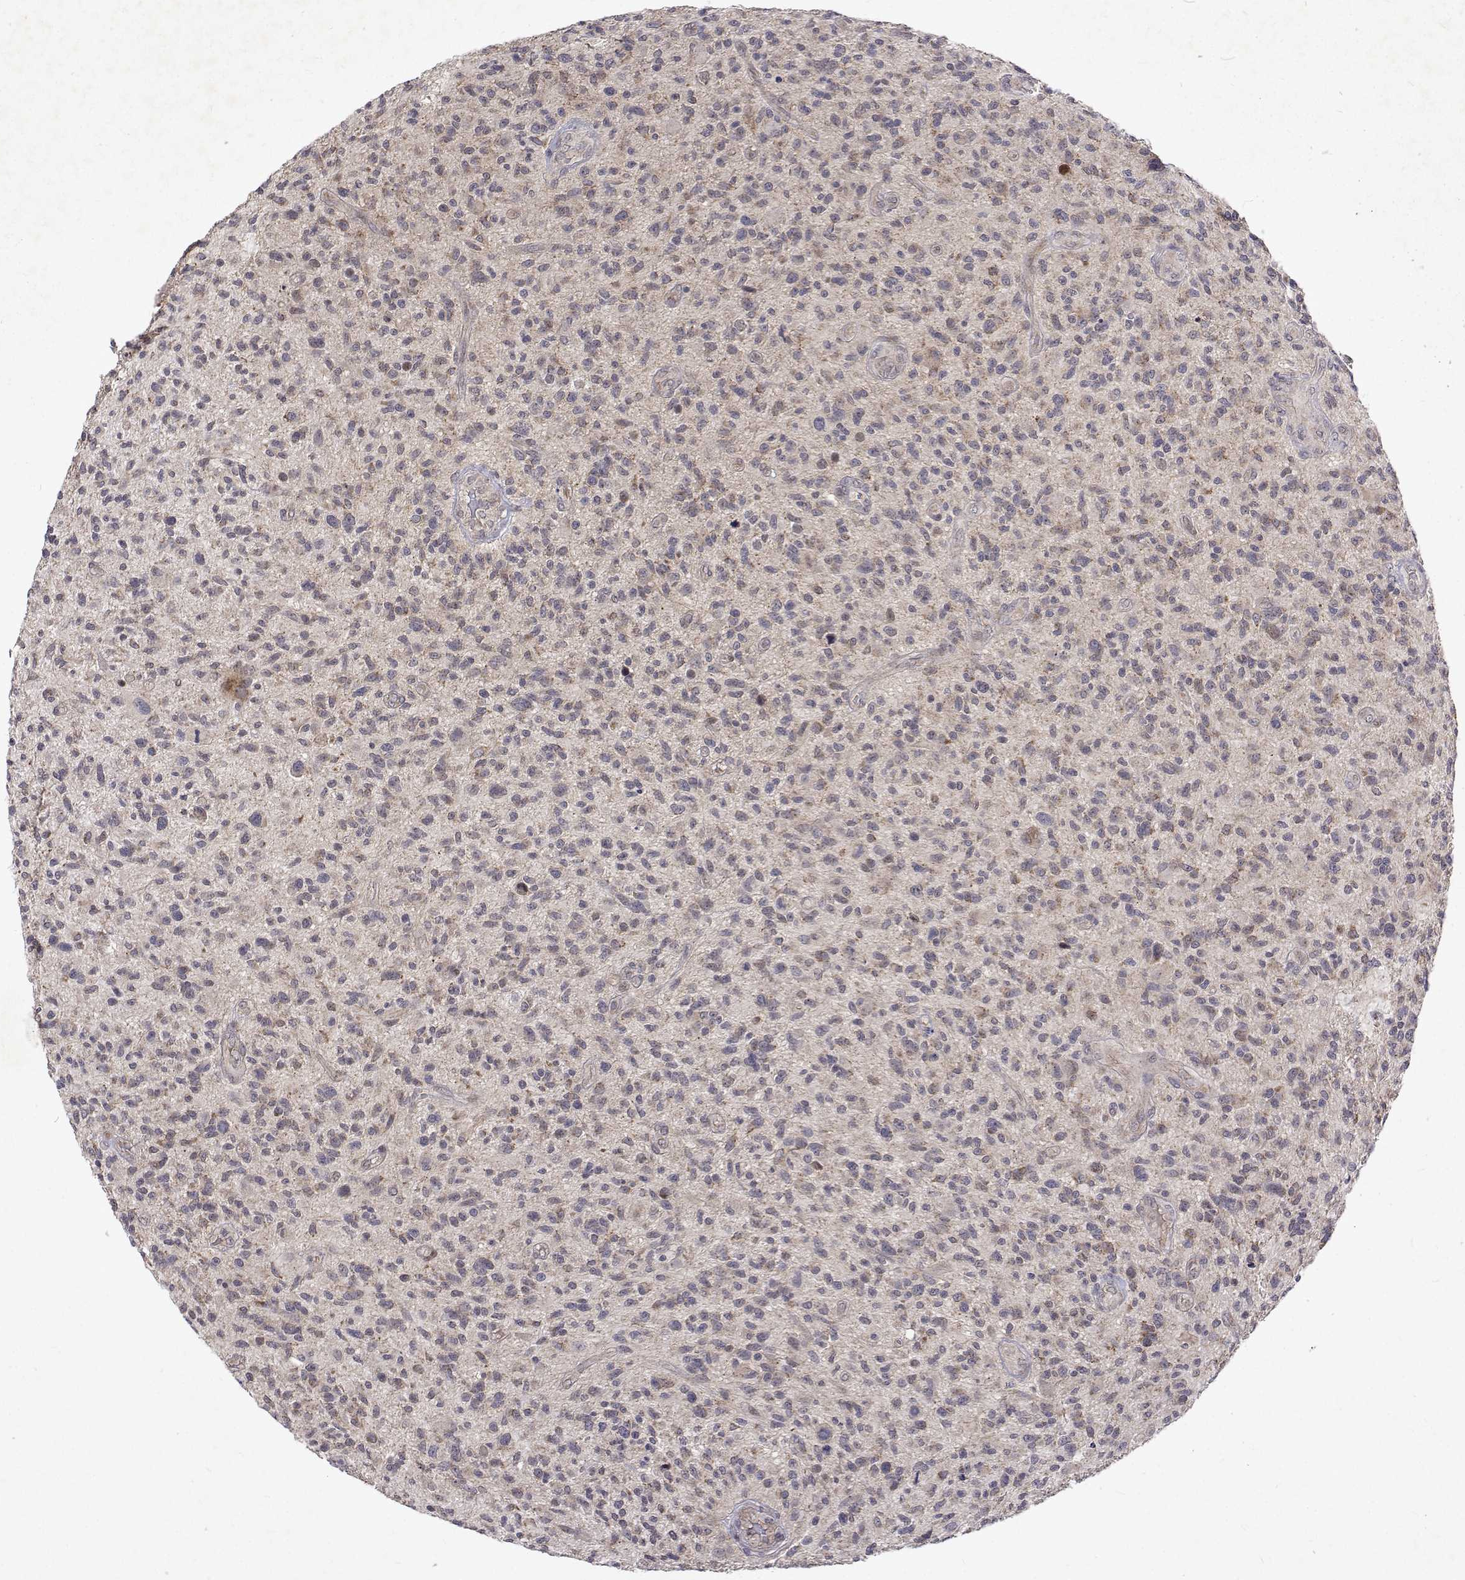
{"staining": {"intensity": "weak", "quantity": "<25%", "location": "cytoplasmic/membranous"}, "tissue": "glioma", "cell_type": "Tumor cells", "image_type": "cancer", "snomed": [{"axis": "morphology", "description": "Glioma, malignant, High grade"}, {"axis": "topography", "description": "Brain"}], "caption": "An immunohistochemistry histopathology image of glioma is shown. There is no staining in tumor cells of glioma. The staining was performed using DAB (3,3'-diaminobenzidine) to visualize the protein expression in brown, while the nuclei were stained in blue with hematoxylin (Magnification: 20x).", "gene": "ALKBH8", "patient": {"sex": "male", "age": 47}}